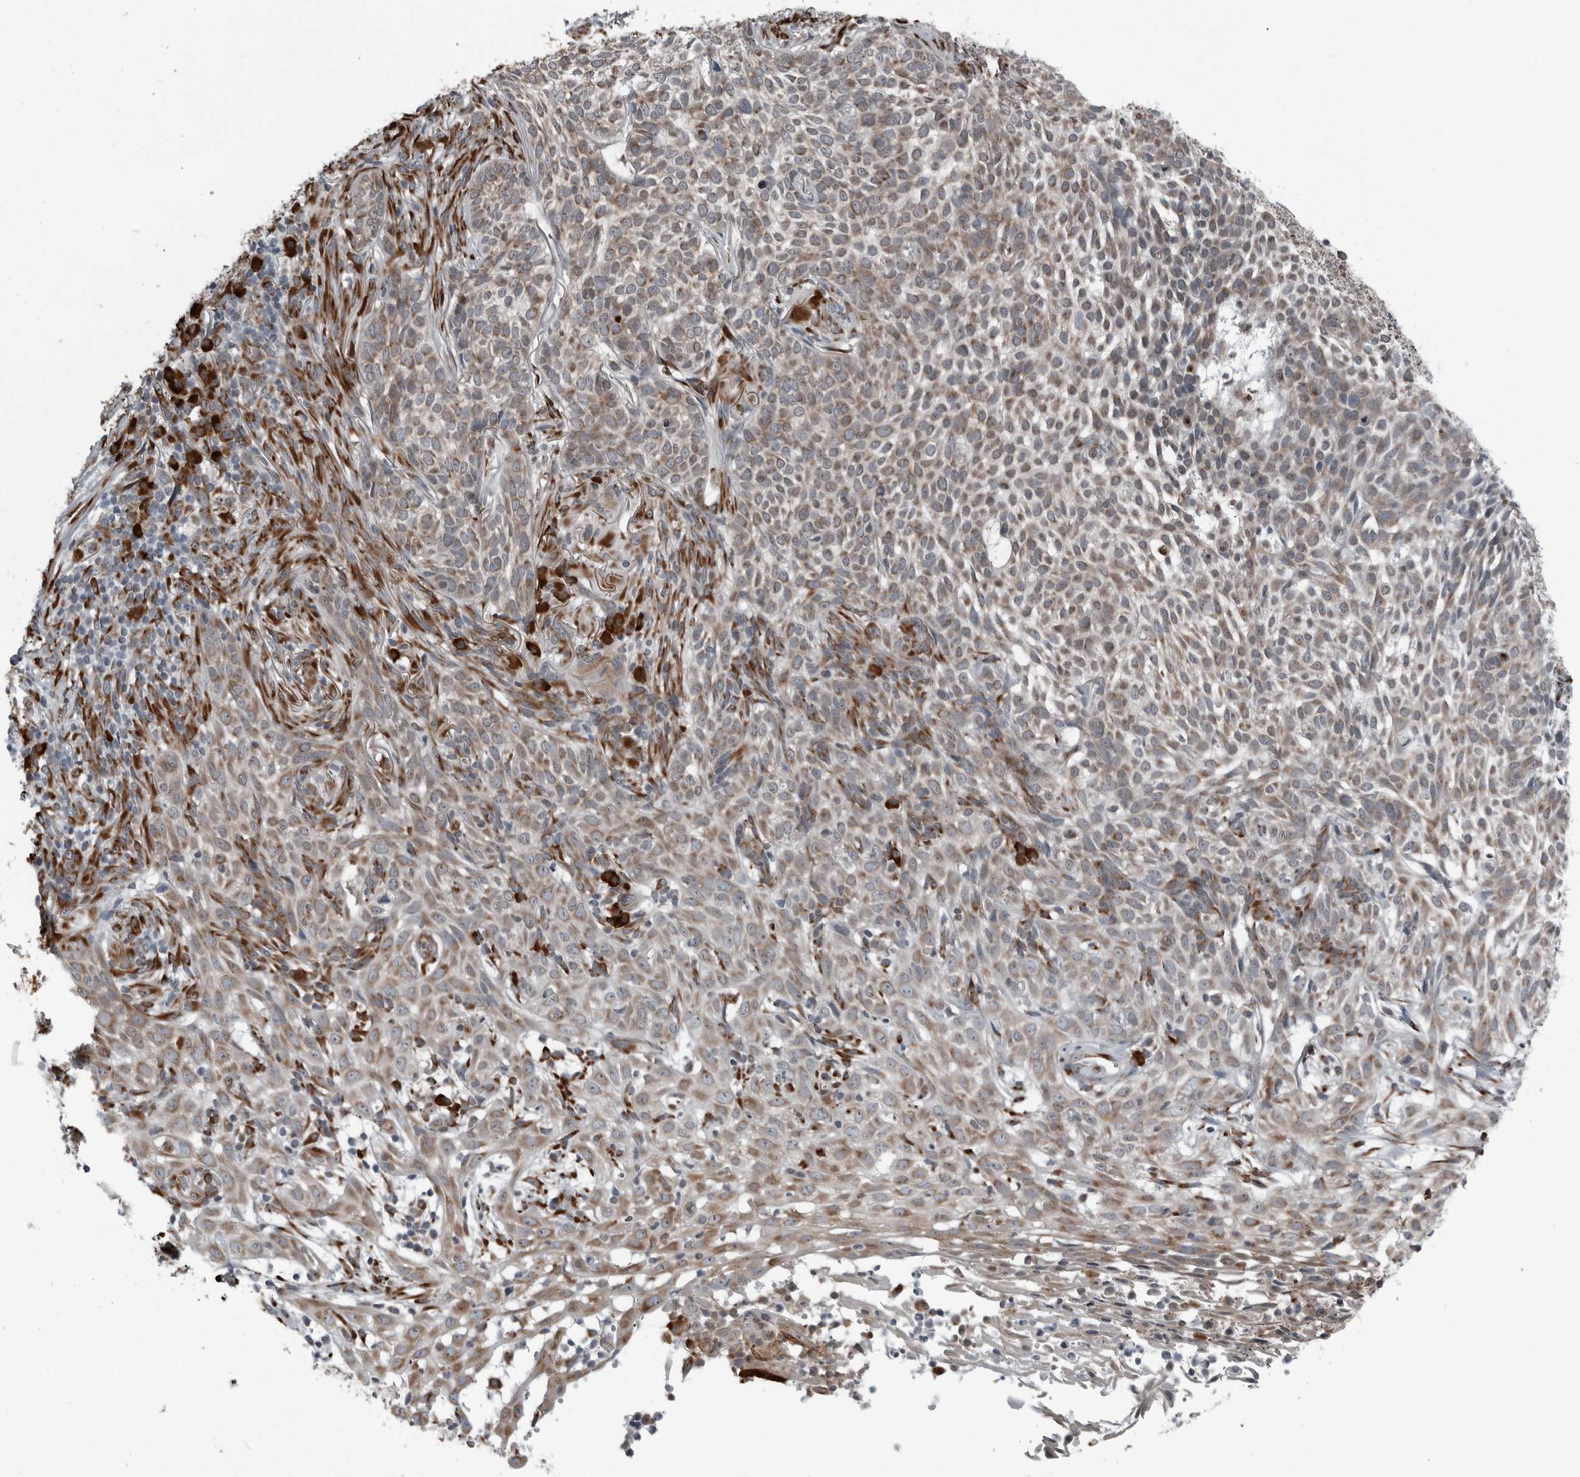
{"staining": {"intensity": "weak", "quantity": ">75%", "location": "cytoplasmic/membranous"}, "tissue": "skin cancer", "cell_type": "Tumor cells", "image_type": "cancer", "snomed": [{"axis": "morphology", "description": "Basal cell carcinoma"}, {"axis": "topography", "description": "Skin"}], "caption": "Skin cancer (basal cell carcinoma) stained with a protein marker shows weak staining in tumor cells.", "gene": "CEP85", "patient": {"sex": "female", "age": 64}}